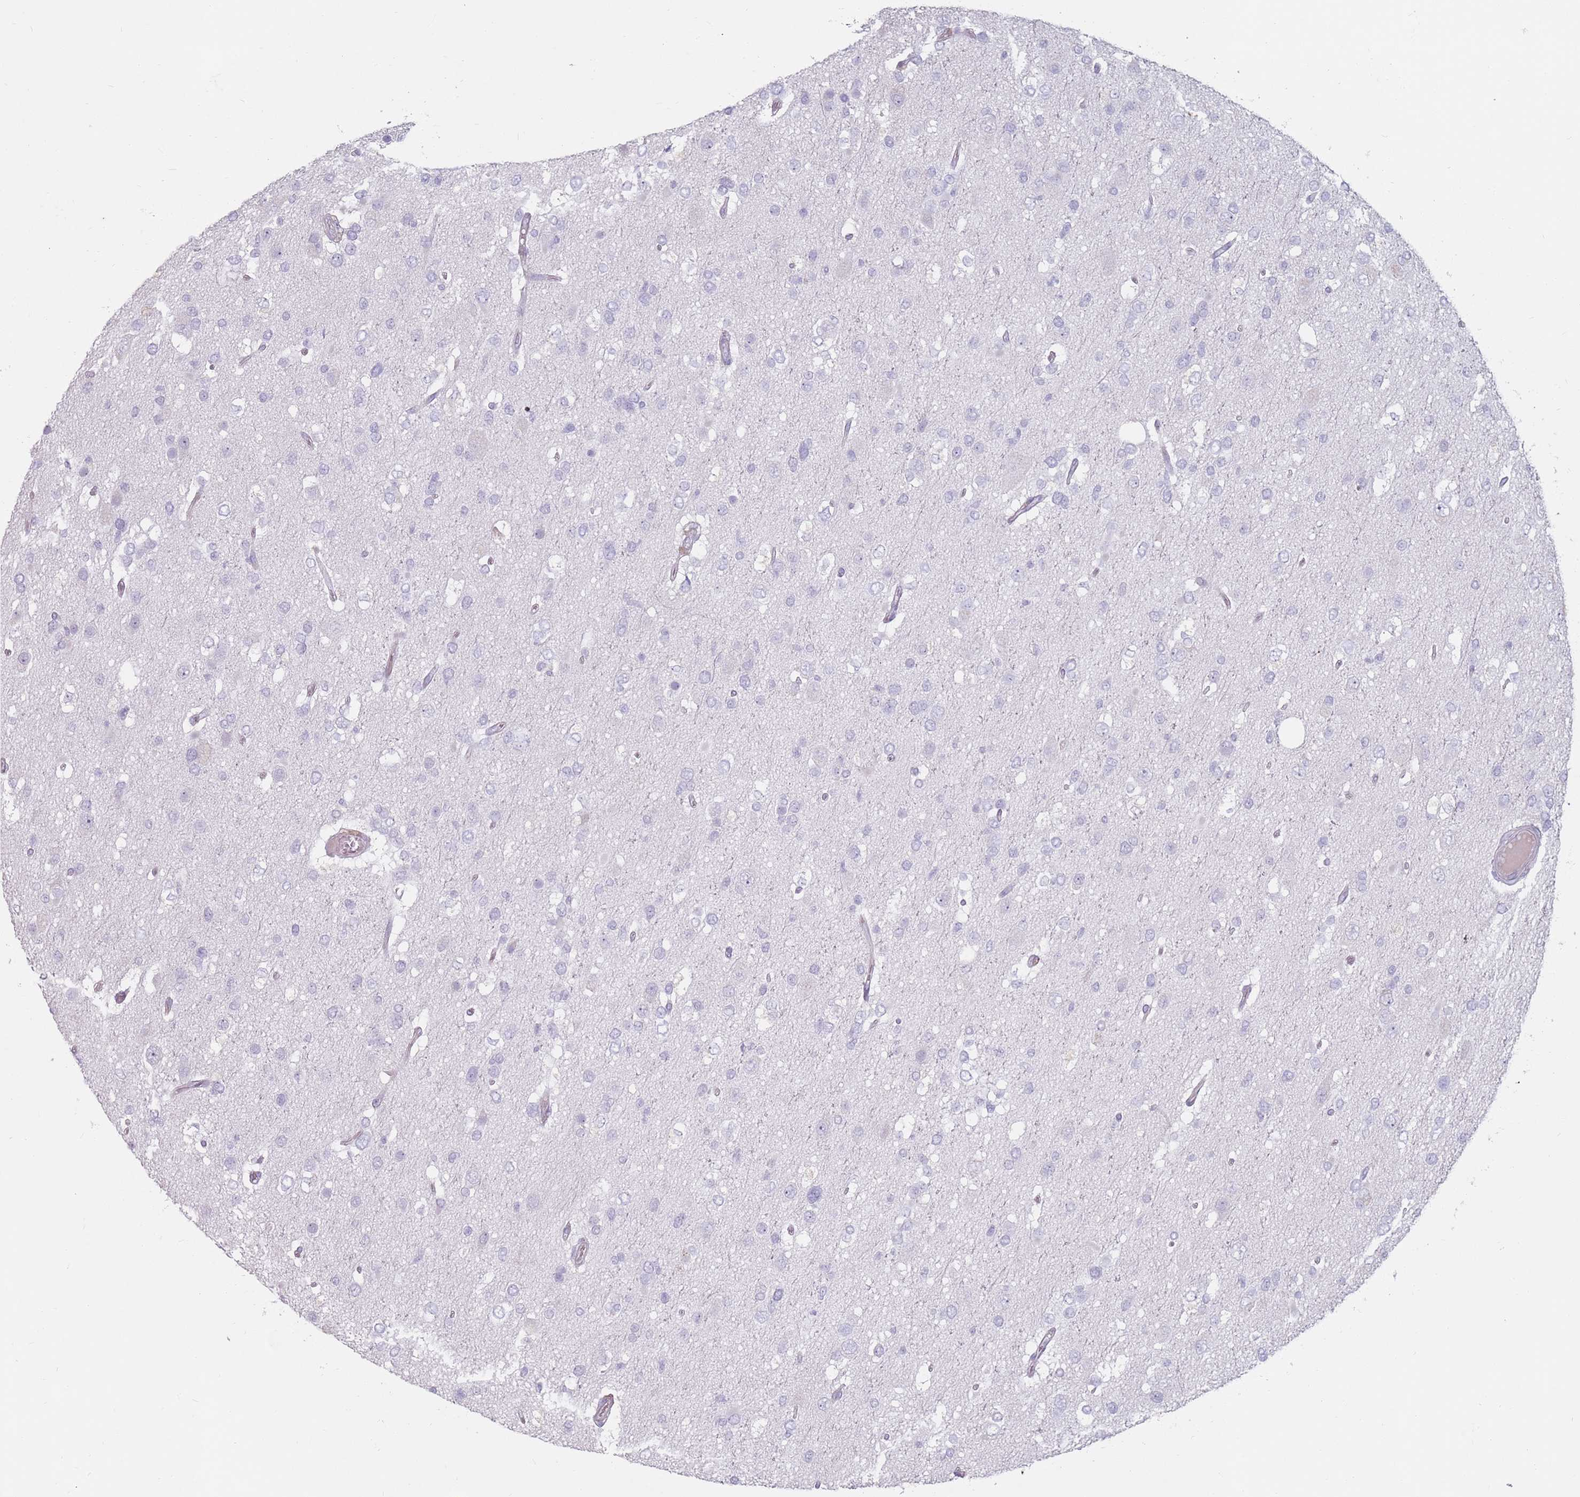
{"staining": {"intensity": "negative", "quantity": "none", "location": "none"}, "tissue": "glioma", "cell_type": "Tumor cells", "image_type": "cancer", "snomed": [{"axis": "morphology", "description": "Glioma, malignant, High grade"}, {"axis": "topography", "description": "Brain"}], "caption": "IHC of human glioma exhibits no positivity in tumor cells. (Stains: DAB (3,3'-diaminobenzidine) immunohistochemistry (IHC) with hematoxylin counter stain, Microscopy: brightfield microscopy at high magnification).", "gene": "DXO", "patient": {"sex": "male", "age": 53}}